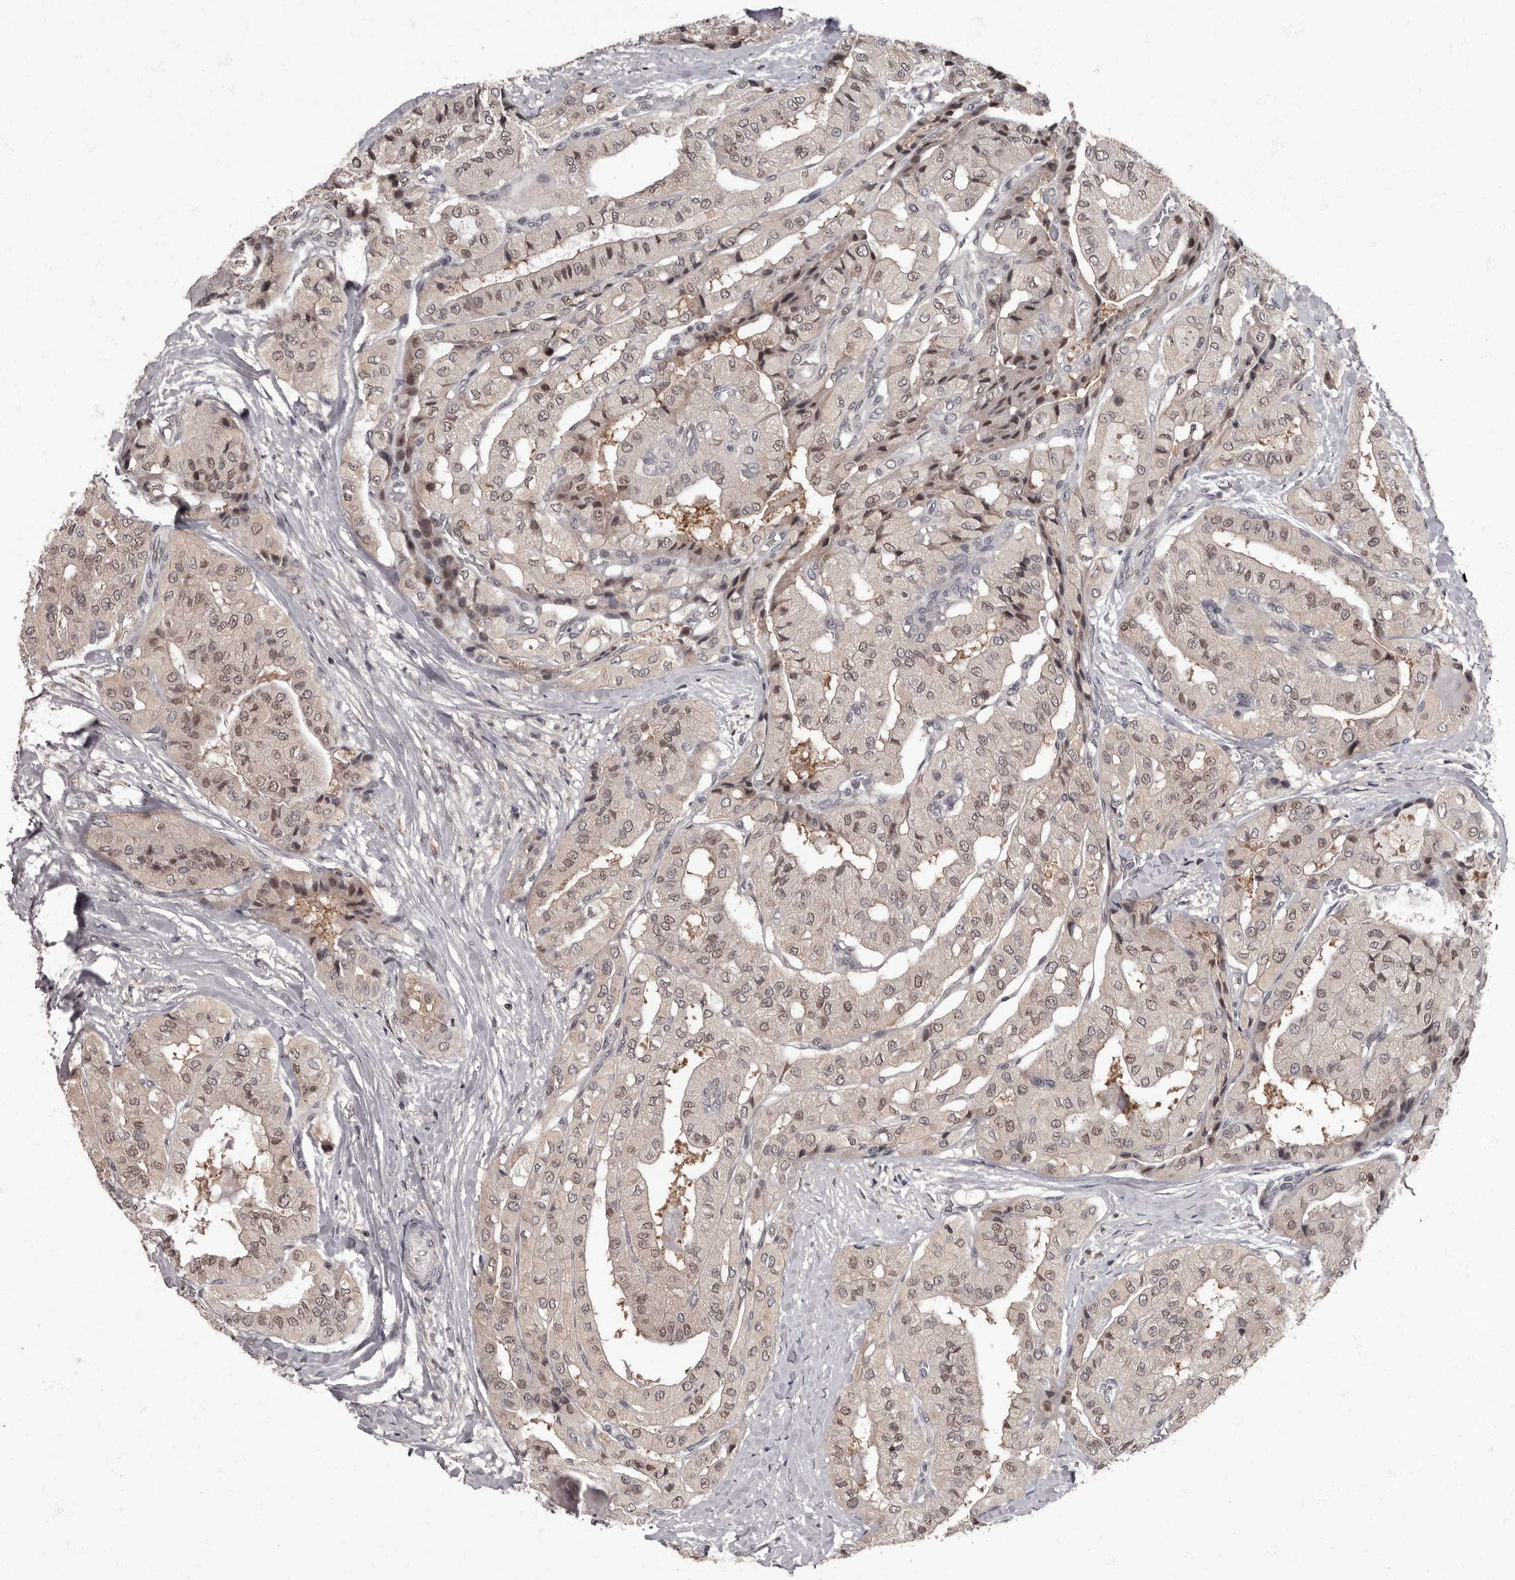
{"staining": {"intensity": "weak", "quantity": ">75%", "location": "nuclear"}, "tissue": "thyroid cancer", "cell_type": "Tumor cells", "image_type": "cancer", "snomed": [{"axis": "morphology", "description": "Papillary adenocarcinoma, NOS"}, {"axis": "topography", "description": "Thyroid gland"}], "caption": "Thyroid cancer stained with DAB (3,3'-diaminobenzidine) immunohistochemistry (IHC) reveals low levels of weak nuclear positivity in approximately >75% of tumor cells. (Brightfield microscopy of DAB IHC at high magnification).", "gene": "C1orf50", "patient": {"sex": "female", "age": 59}}